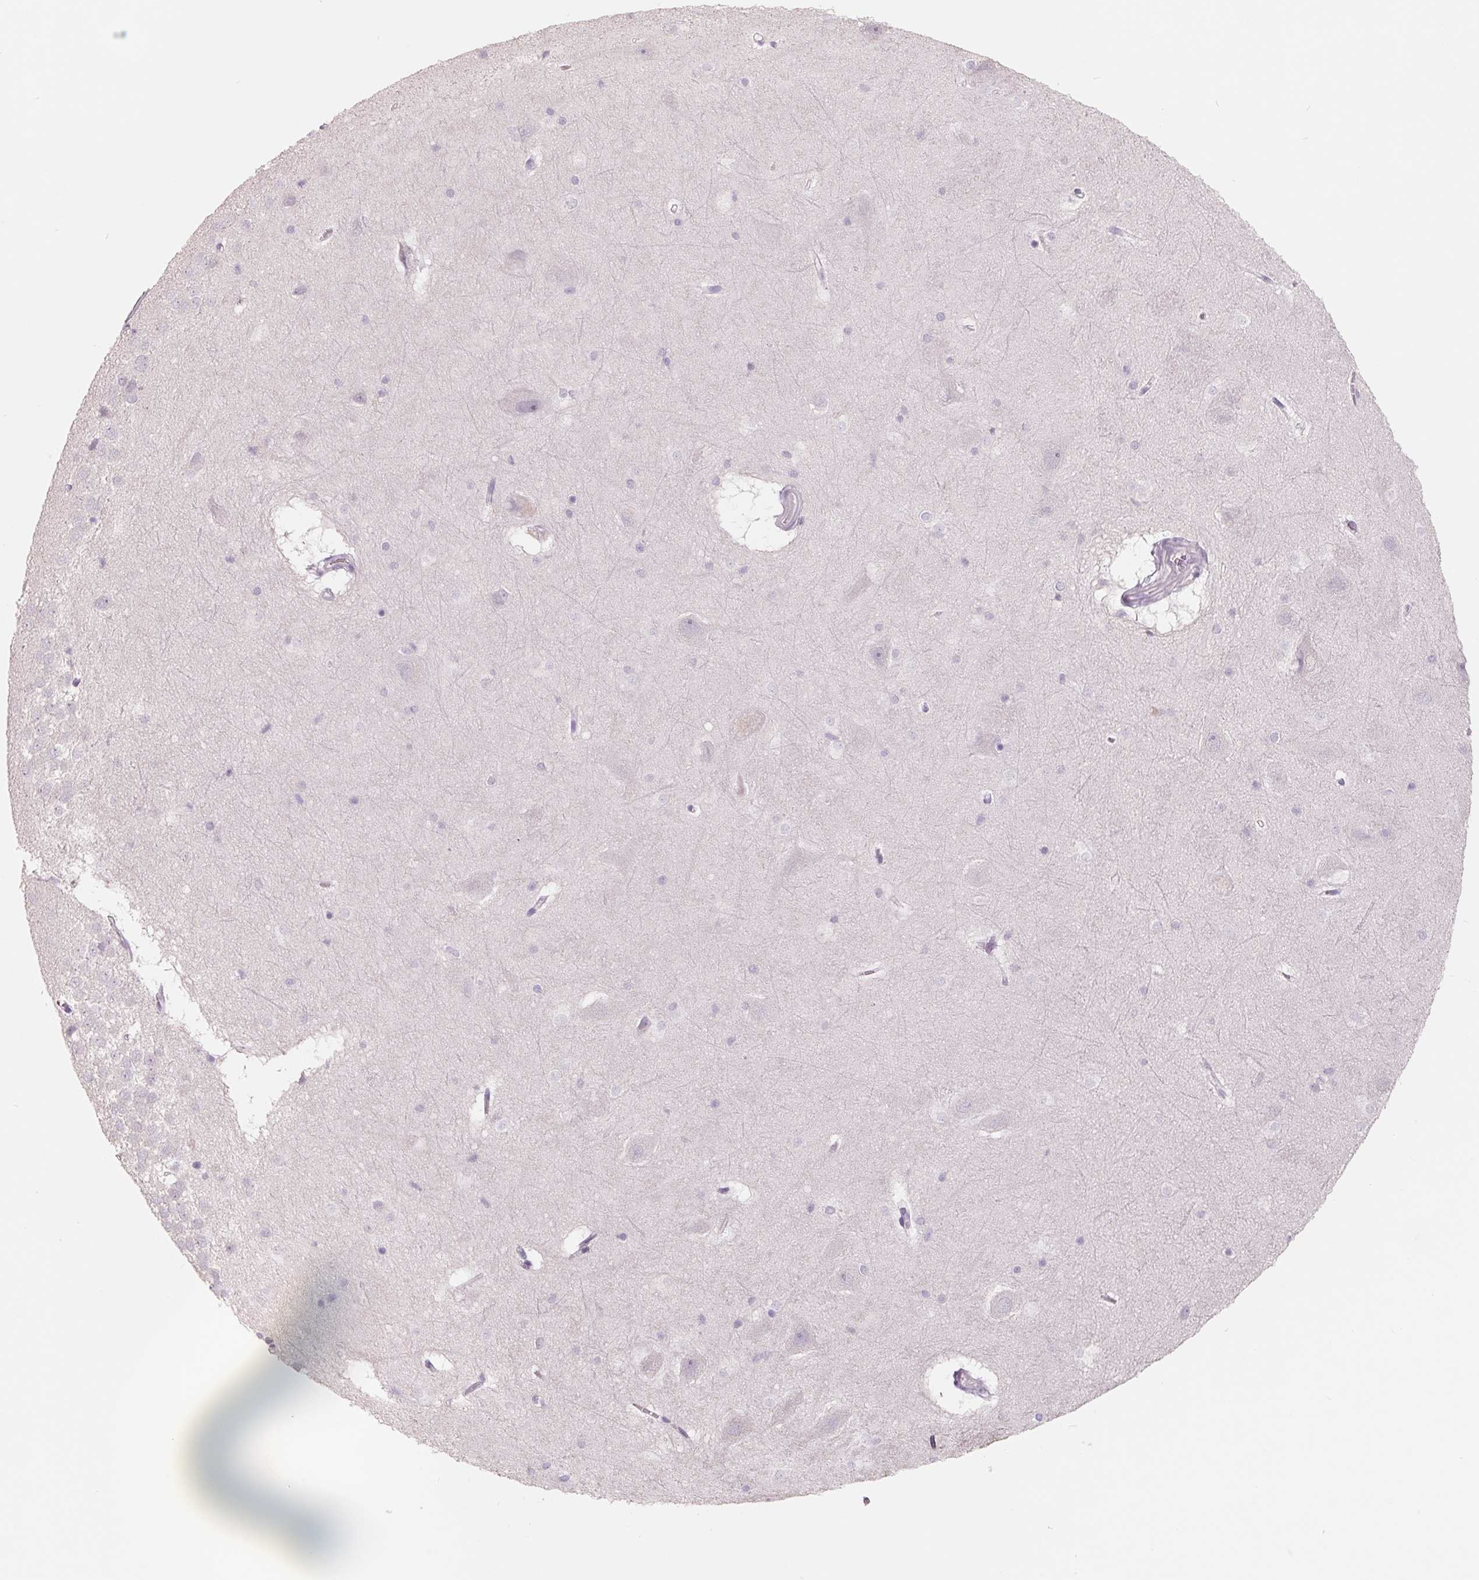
{"staining": {"intensity": "negative", "quantity": "none", "location": "none"}, "tissue": "hippocampus", "cell_type": "Glial cells", "image_type": "normal", "snomed": [{"axis": "morphology", "description": "Normal tissue, NOS"}, {"axis": "topography", "description": "Hippocampus"}], "caption": "The photomicrograph demonstrates no staining of glial cells in unremarkable hippocampus.", "gene": "FTCD", "patient": {"sex": "male", "age": 45}}